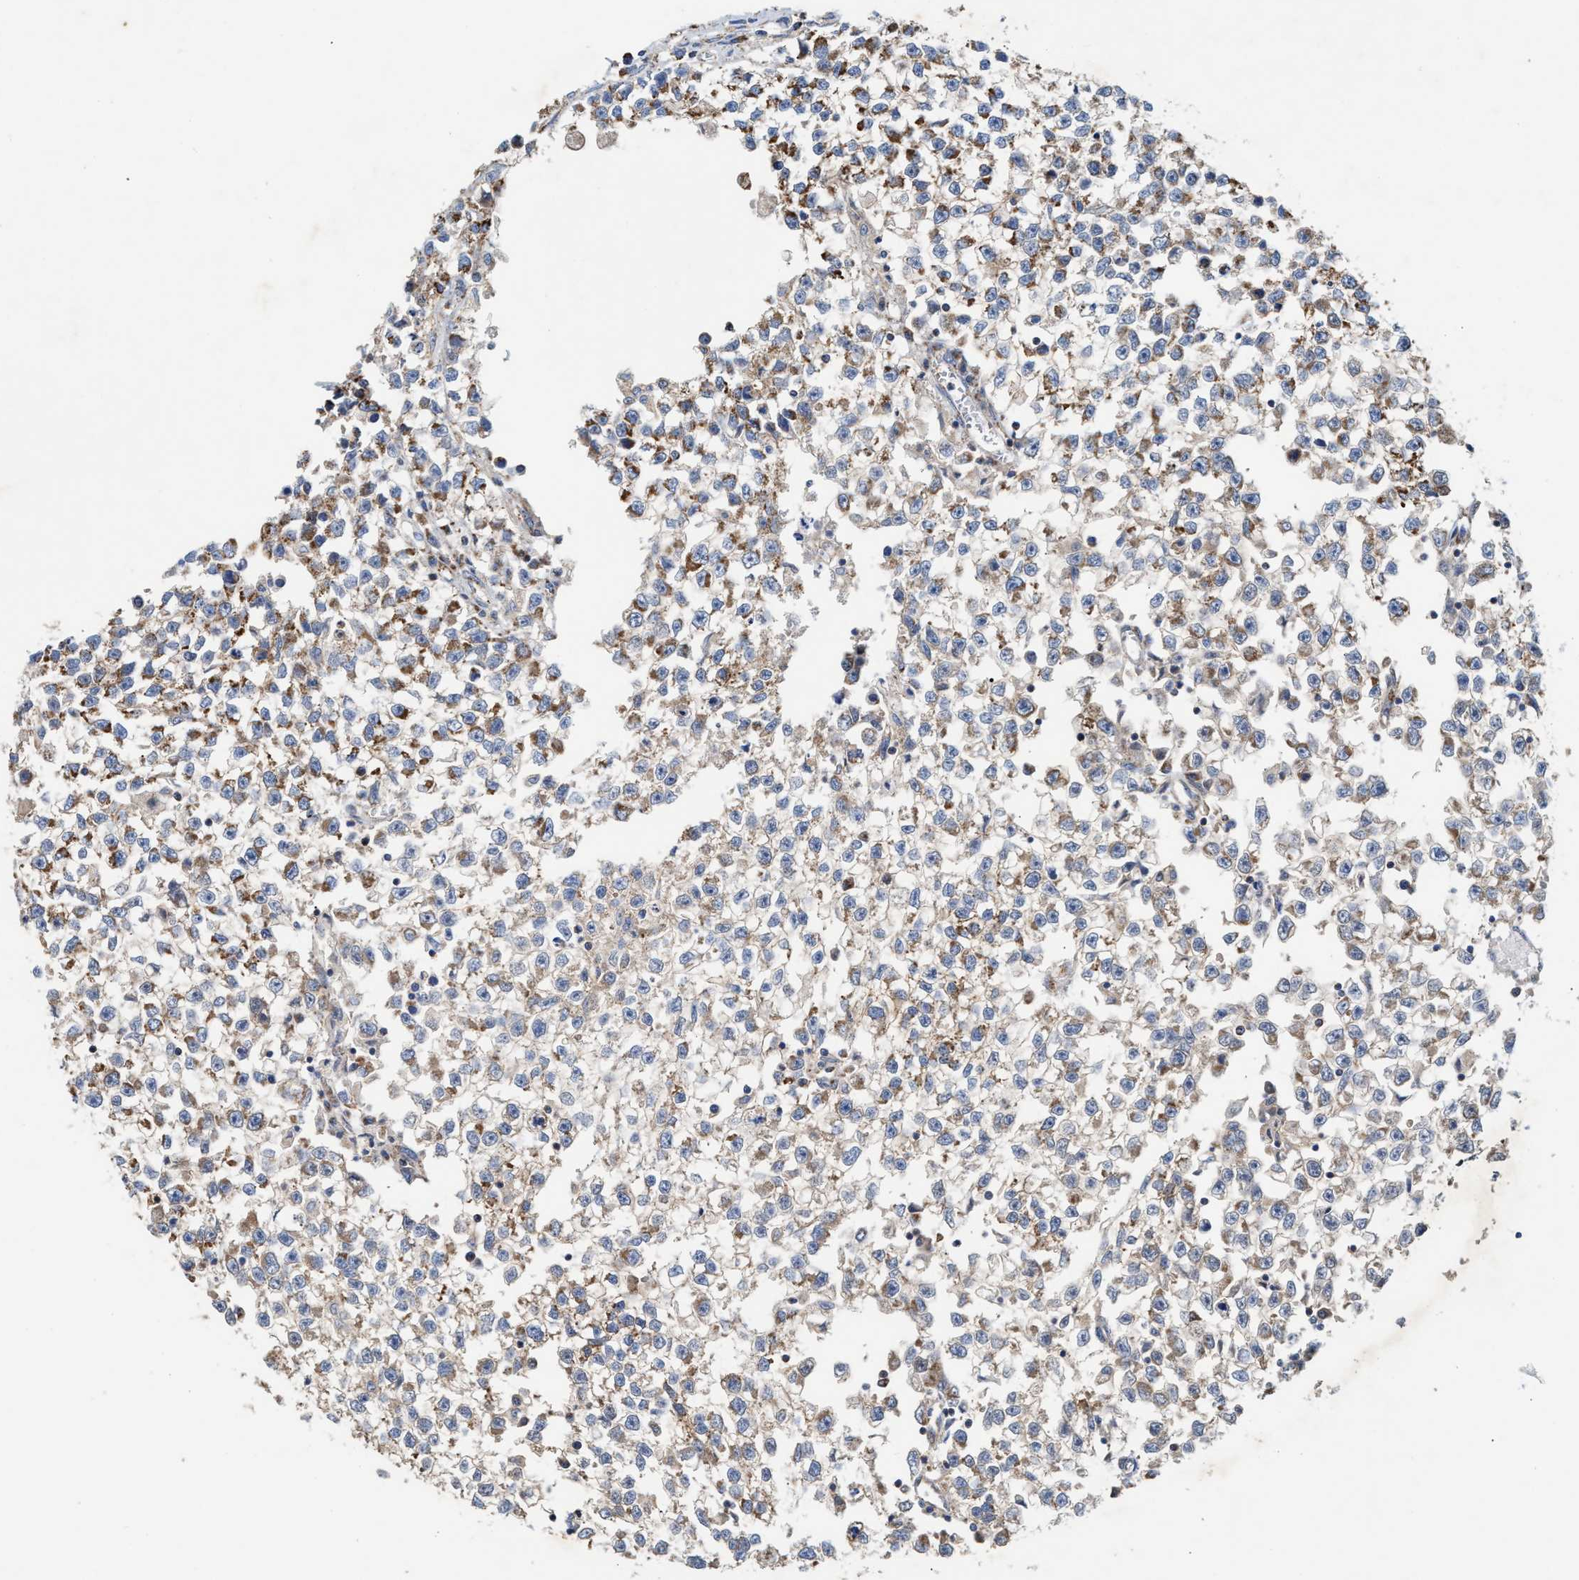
{"staining": {"intensity": "moderate", "quantity": ">75%", "location": "cytoplasmic/membranous"}, "tissue": "testis cancer", "cell_type": "Tumor cells", "image_type": "cancer", "snomed": [{"axis": "morphology", "description": "Seminoma, NOS"}, {"axis": "morphology", "description": "Carcinoma, Embryonal, NOS"}, {"axis": "topography", "description": "Testis"}], "caption": "A high-resolution photomicrograph shows immunohistochemistry staining of seminoma (testis), which reveals moderate cytoplasmic/membranous positivity in approximately >75% of tumor cells.", "gene": "MECR", "patient": {"sex": "male", "age": 51}}